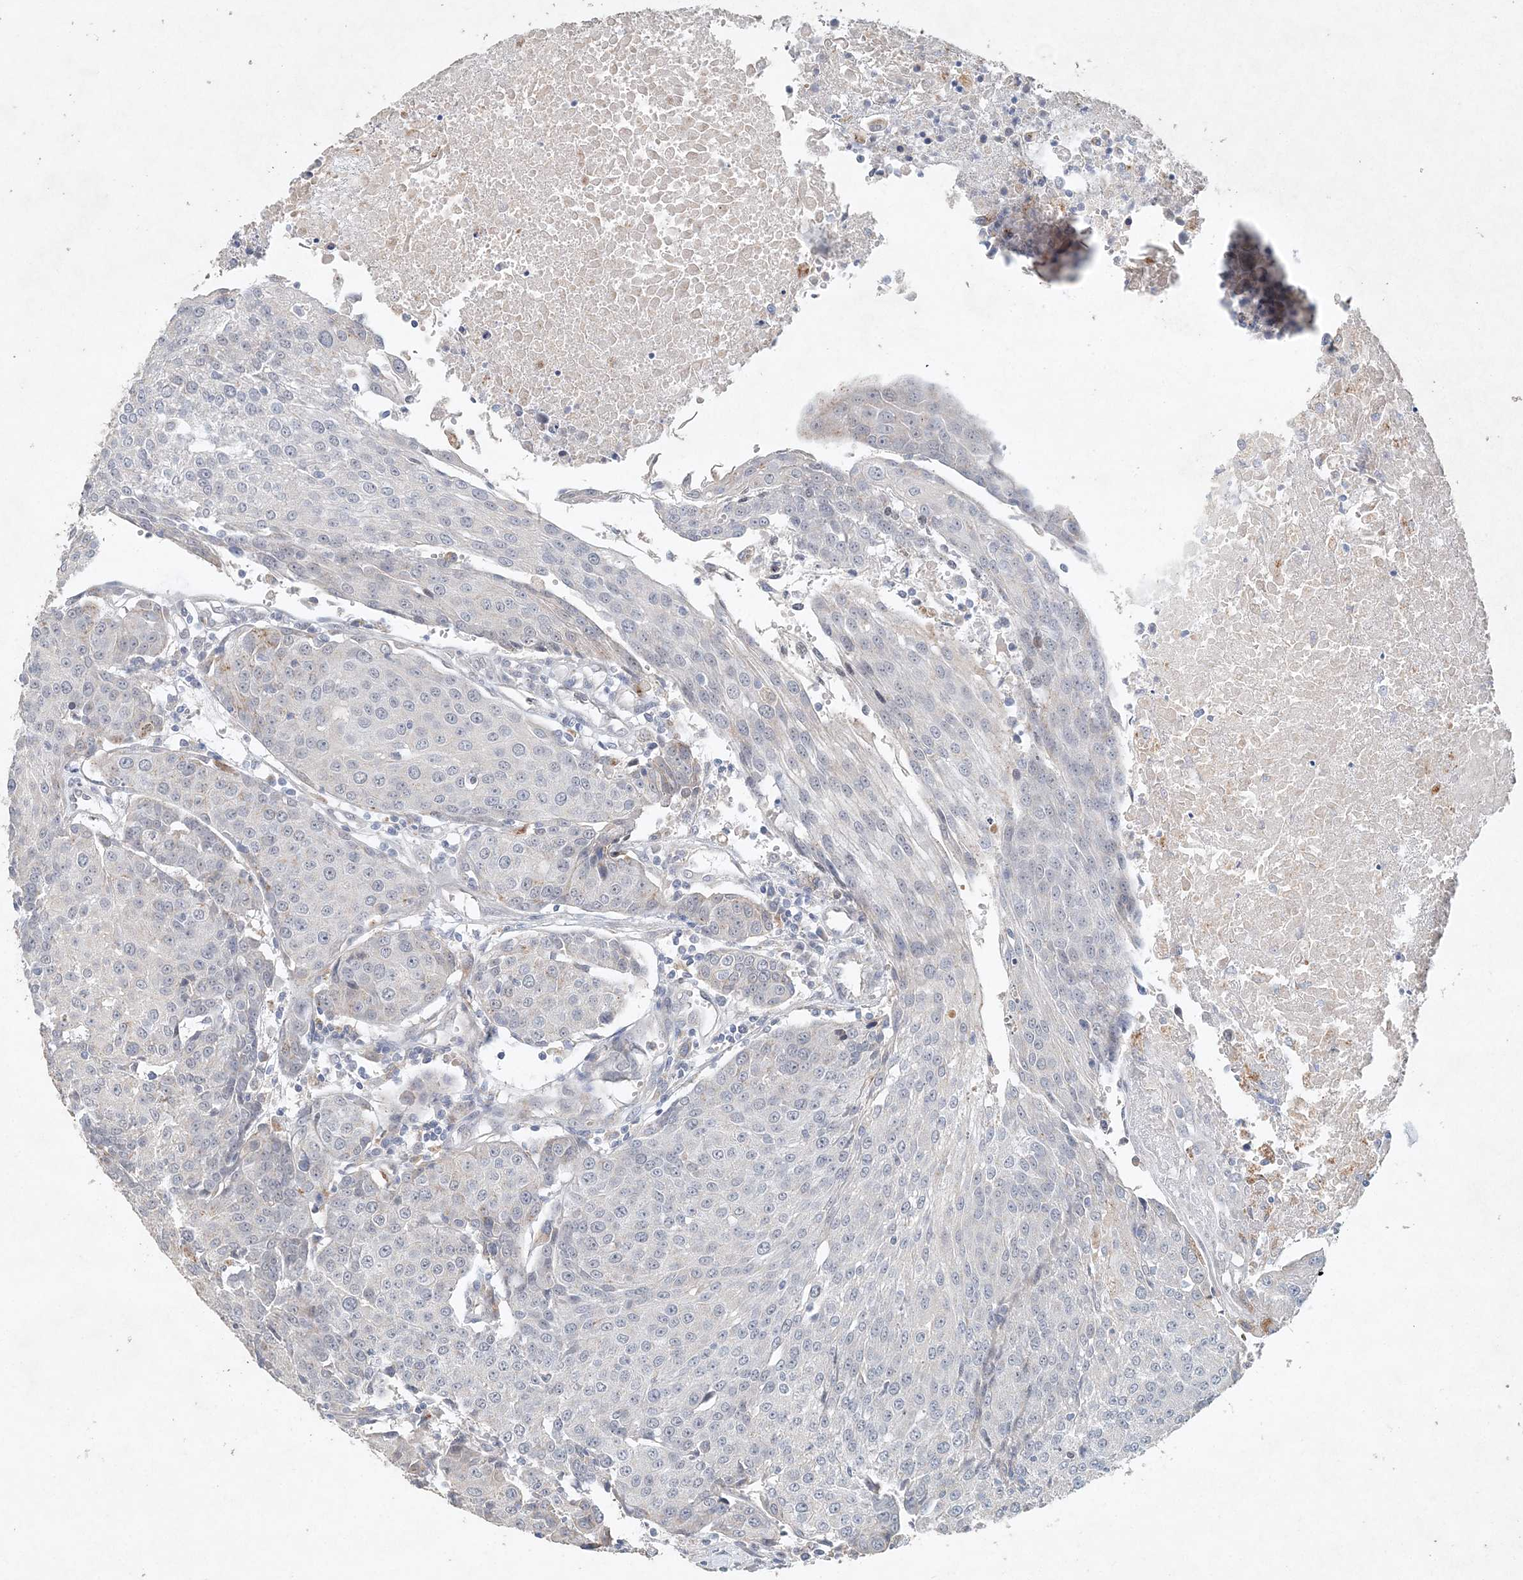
{"staining": {"intensity": "negative", "quantity": "none", "location": "none"}, "tissue": "urothelial cancer", "cell_type": "Tumor cells", "image_type": "cancer", "snomed": [{"axis": "morphology", "description": "Urothelial carcinoma, High grade"}, {"axis": "topography", "description": "Urinary bladder"}], "caption": "IHC image of high-grade urothelial carcinoma stained for a protein (brown), which shows no expression in tumor cells.", "gene": "DNAH5", "patient": {"sex": "female", "age": 85}}